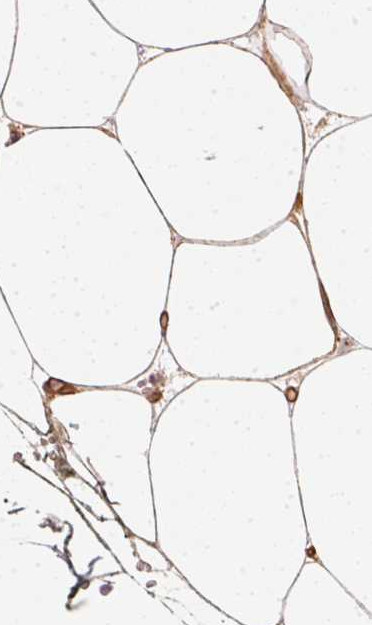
{"staining": {"intensity": "moderate", "quantity": "<25%", "location": "cytoplasmic/membranous,nuclear"}, "tissue": "adipose tissue", "cell_type": "Adipocytes", "image_type": "normal", "snomed": [{"axis": "morphology", "description": "Normal tissue, NOS"}, {"axis": "topography", "description": "Adipose tissue"}, {"axis": "topography", "description": "Pancreas"}, {"axis": "topography", "description": "Peripheral nerve tissue"}], "caption": "Moderate cytoplasmic/membranous,nuclear staining for a protein is seen in about <25% of adipocytes of normal adipose tissue using immunohistochemistry.", "gene": "WDR54", "patient": {"sex": "female", "age": 58}}